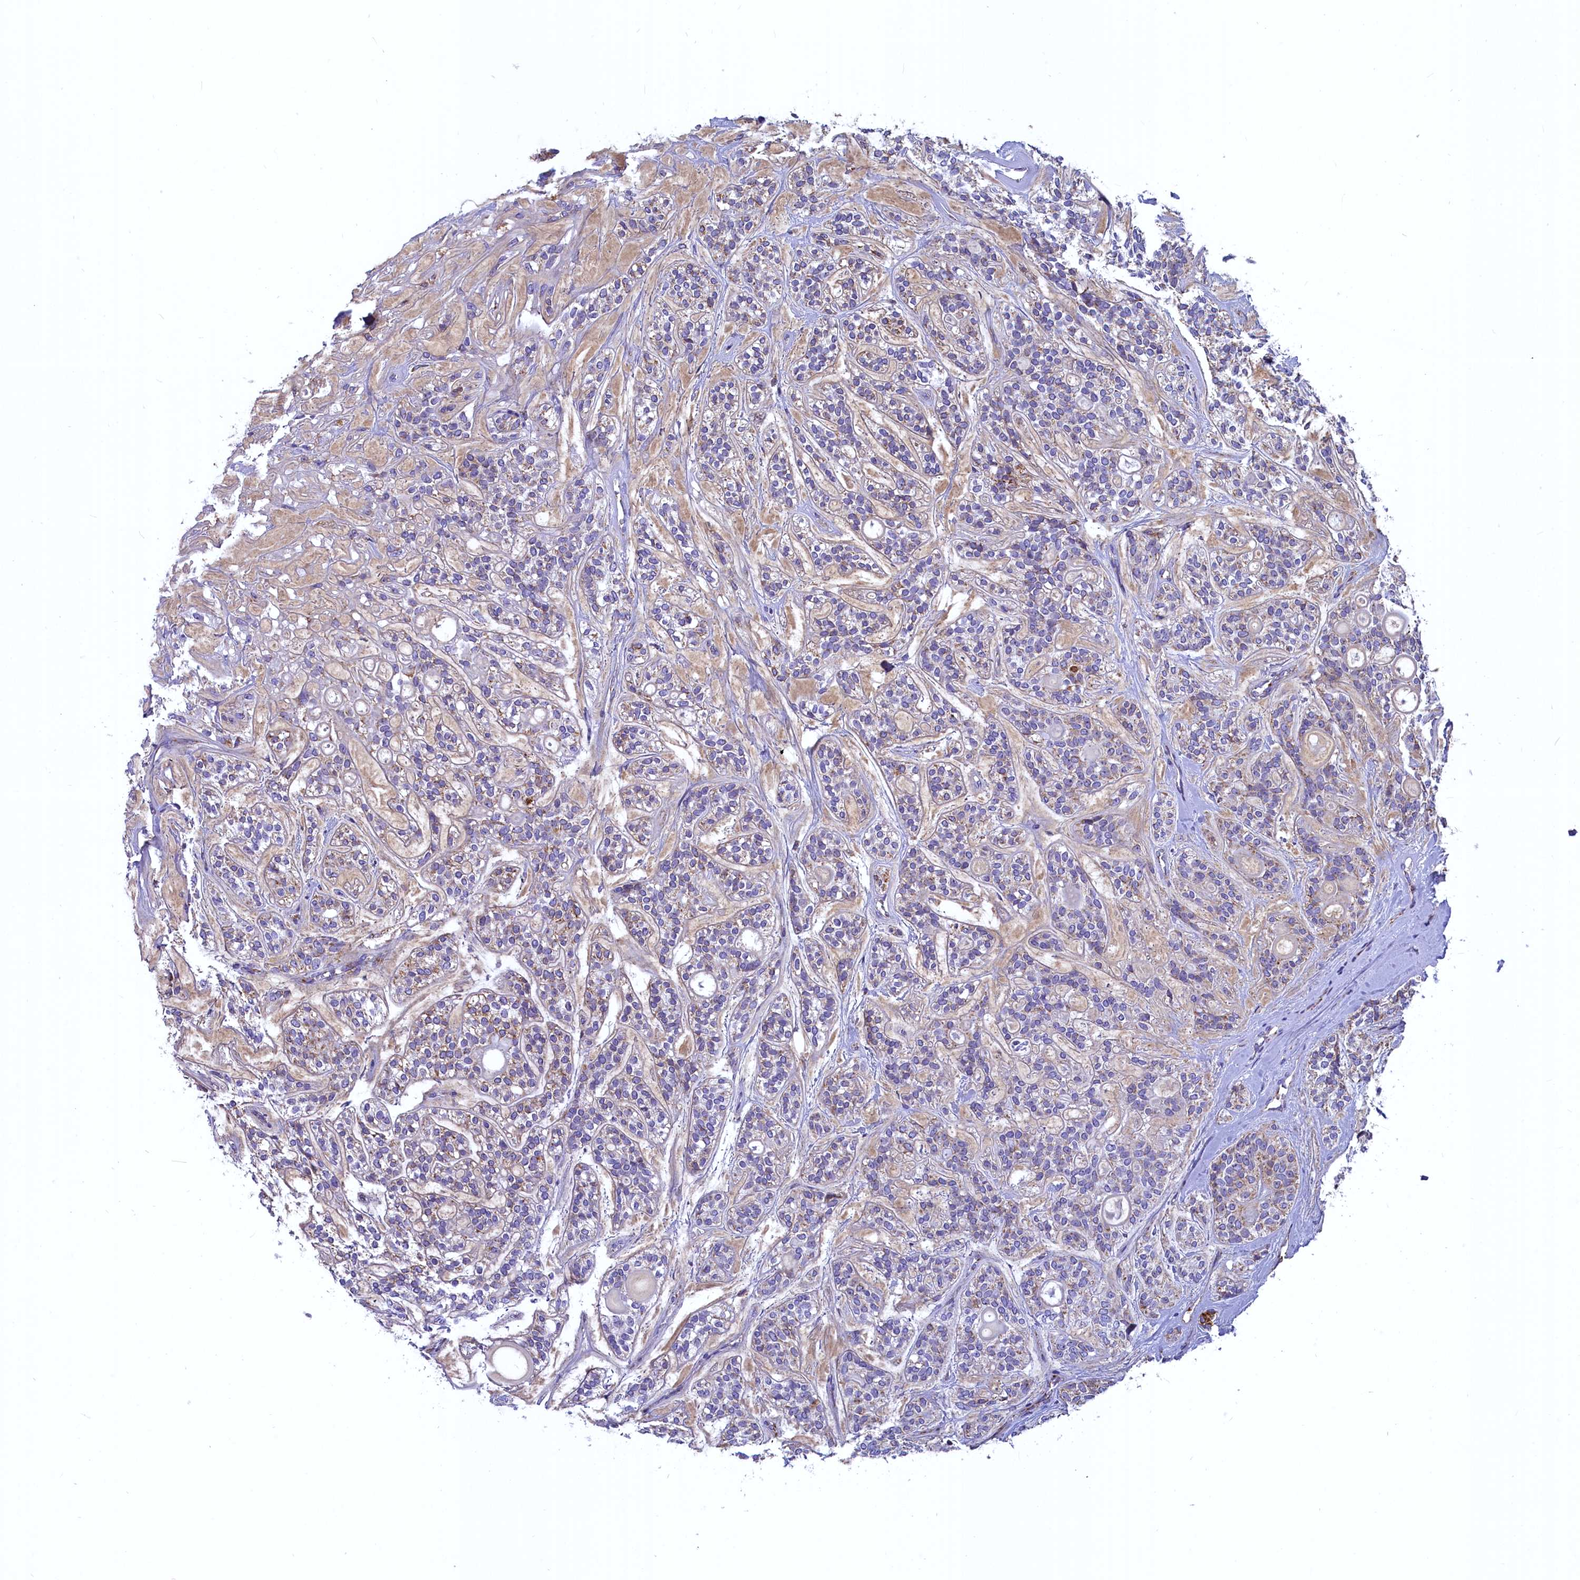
{"staining": {"intensity": "negative", "quantity": "none", "location": "none"}, "tissue": "head and neck cancer", "cell_type": "Tumor cells", "image_type": "cancer", "snomed": [{"axis": "morphology", "description": "Adenocarcinoma, NOS"}, {"axis": "topography", "description": "Head-Neck"}], "caption": "Head and neck cancer (adenocarcinoma) stained for a protein using immunohistochemistry reveals no positivity tumor cells.", "gene": "COX17", "patient": {"sex": "male", "age": 66}}